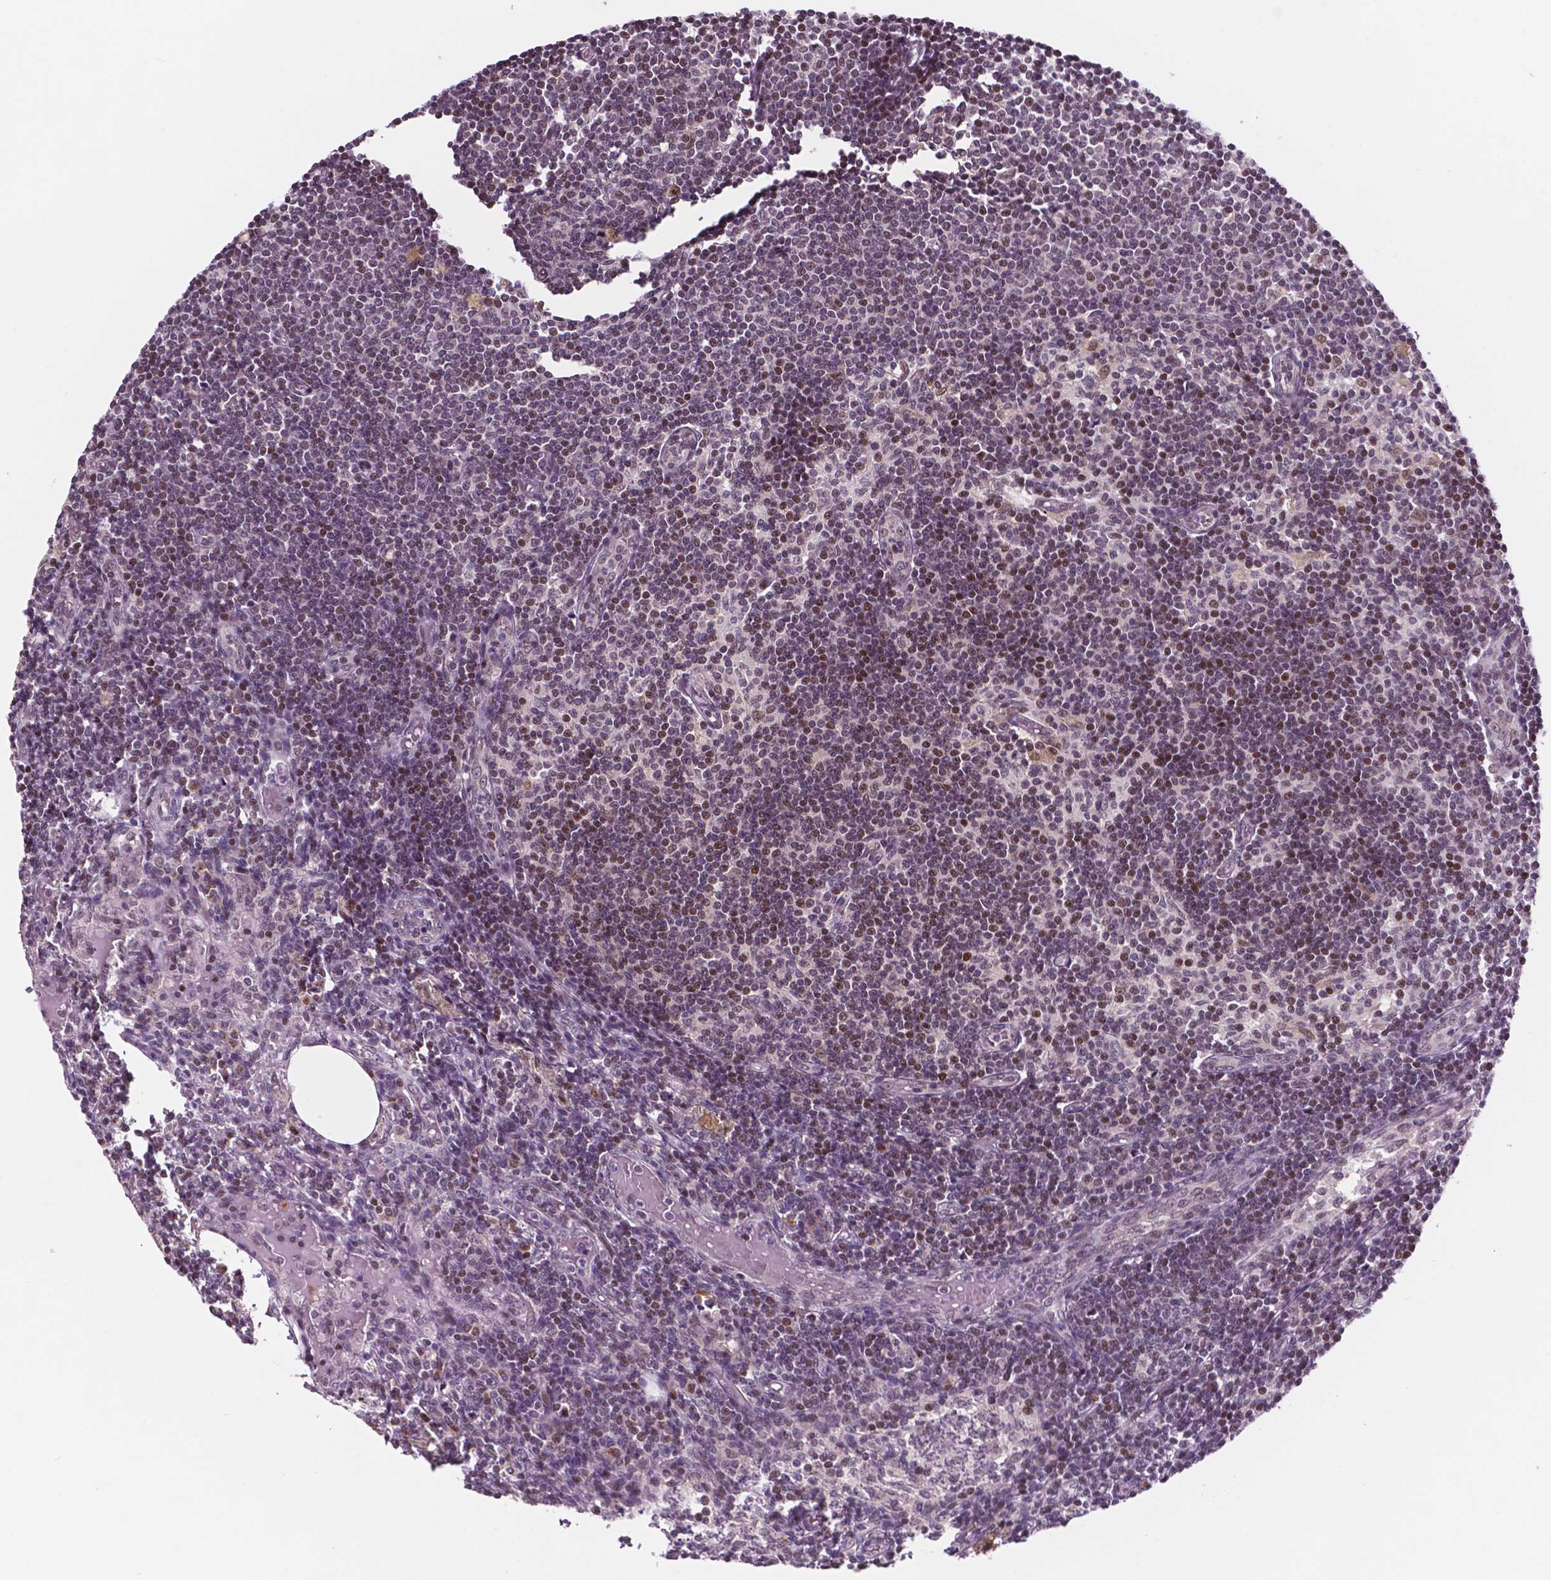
{"staining": {"intensity": "moderate", "quantity": "<25%", "location": "nuclear"}, "tissue": "lymph node", "cell_type": "Germinal center cells", "image_type": "normal", "snomed": [{"axis": "morphology", "description": "Normal tissue, NOS"}, {"axis": "topography", "description": "Lymph node"}], "caption": "Benign lymph node displays moderate nuclear staining in approximately <25% of germinal center cells, visualized by immunohistochemistry.", "gene": "PER2", "patient": {"sex": "female", "age": 69}}